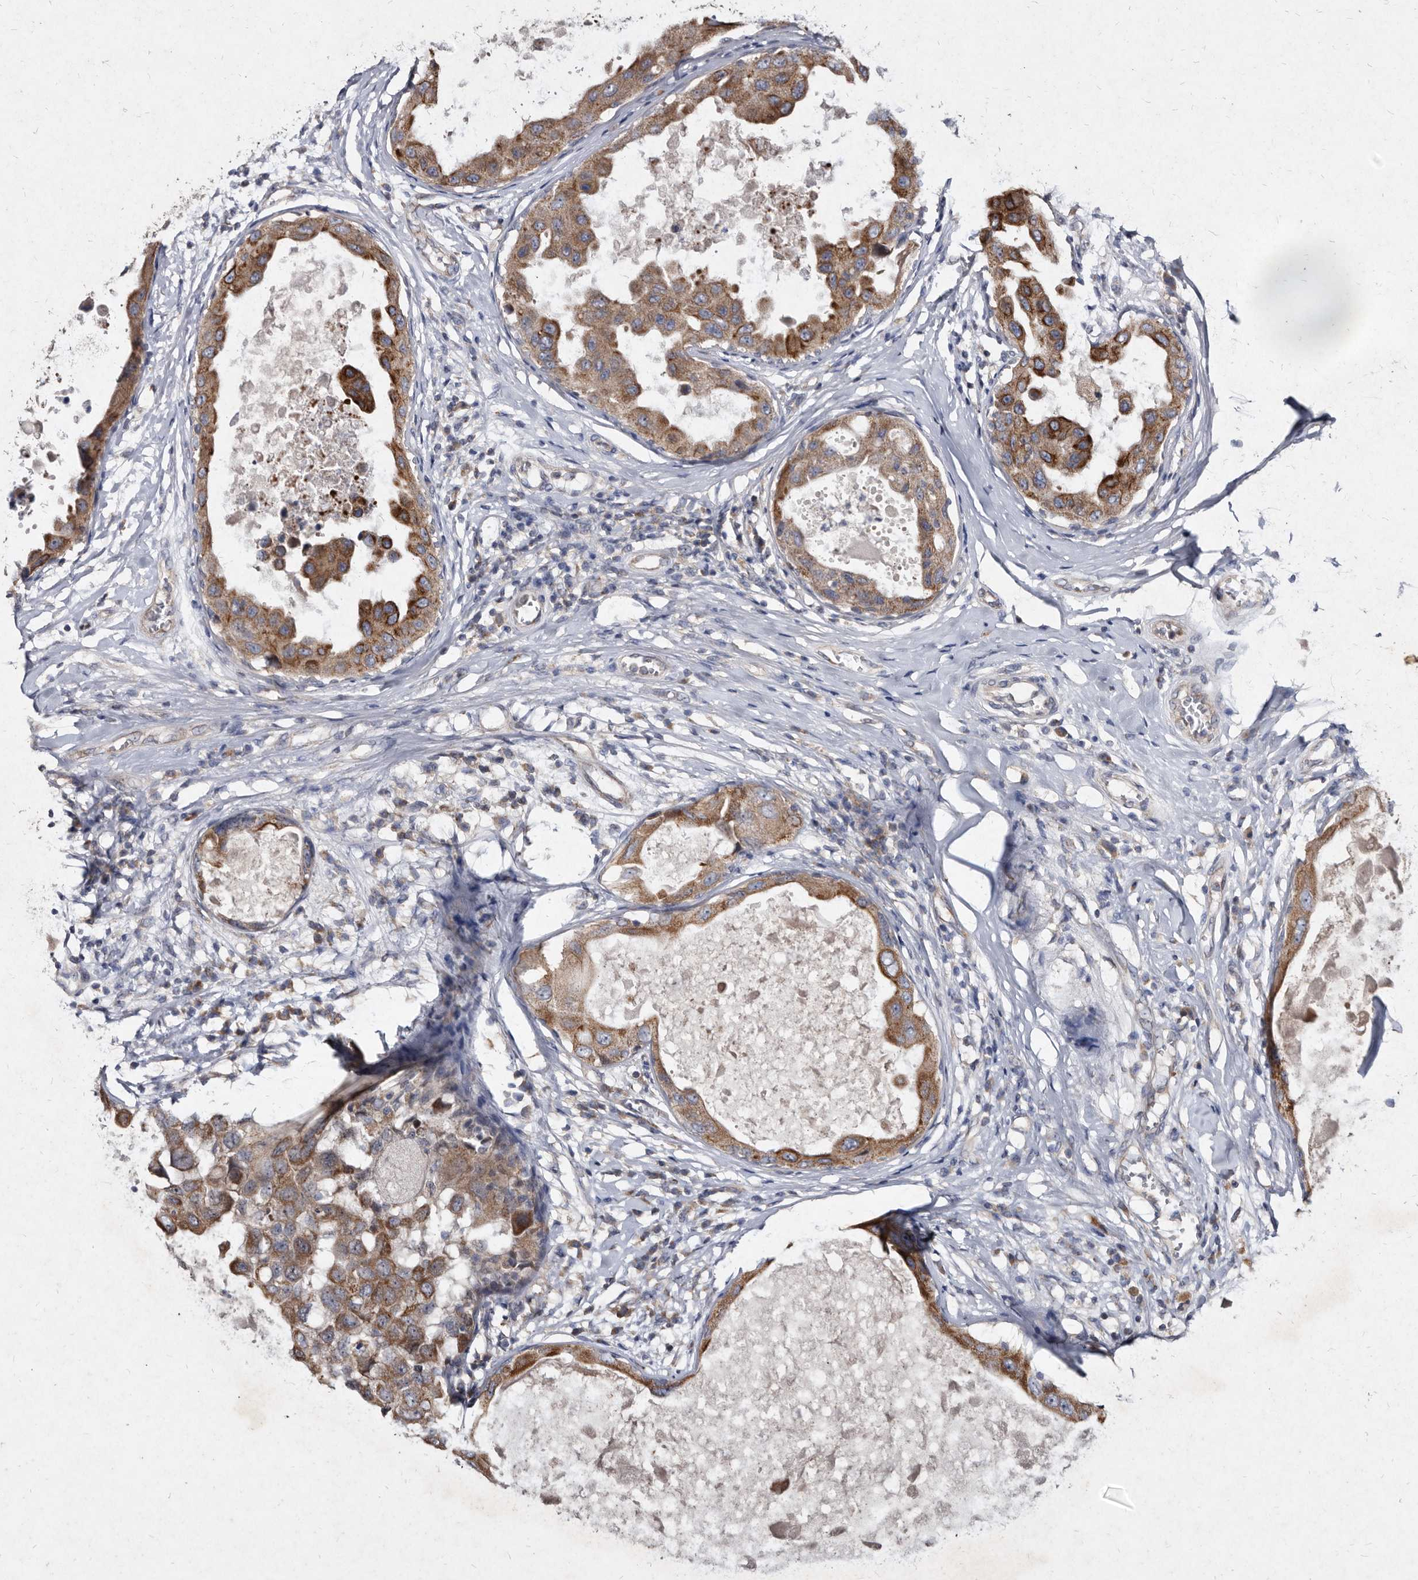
{"staining": {"intensity": "moderate", "quantity": ">75%", "location": "cytoplasmic/membranous"}, "tissue": "breast cancer", "cell_type": "Tumor cells", "image_type": "cancer", "snomed": [{"axis": "morphology", "description": "Duct carcinoma"}, {"axis": "topography", "description": "Breast"}], "caption": "Immunohistochemistry (DAB (3,3'-diaminobenzidine)) staining of human breast cancer demonstrates moderate cytoplasmic/membranous protein positivity in about >75% of tumor cells.", "gene": "YPEL3", "patient": {"sex": "female", "age": 27}}